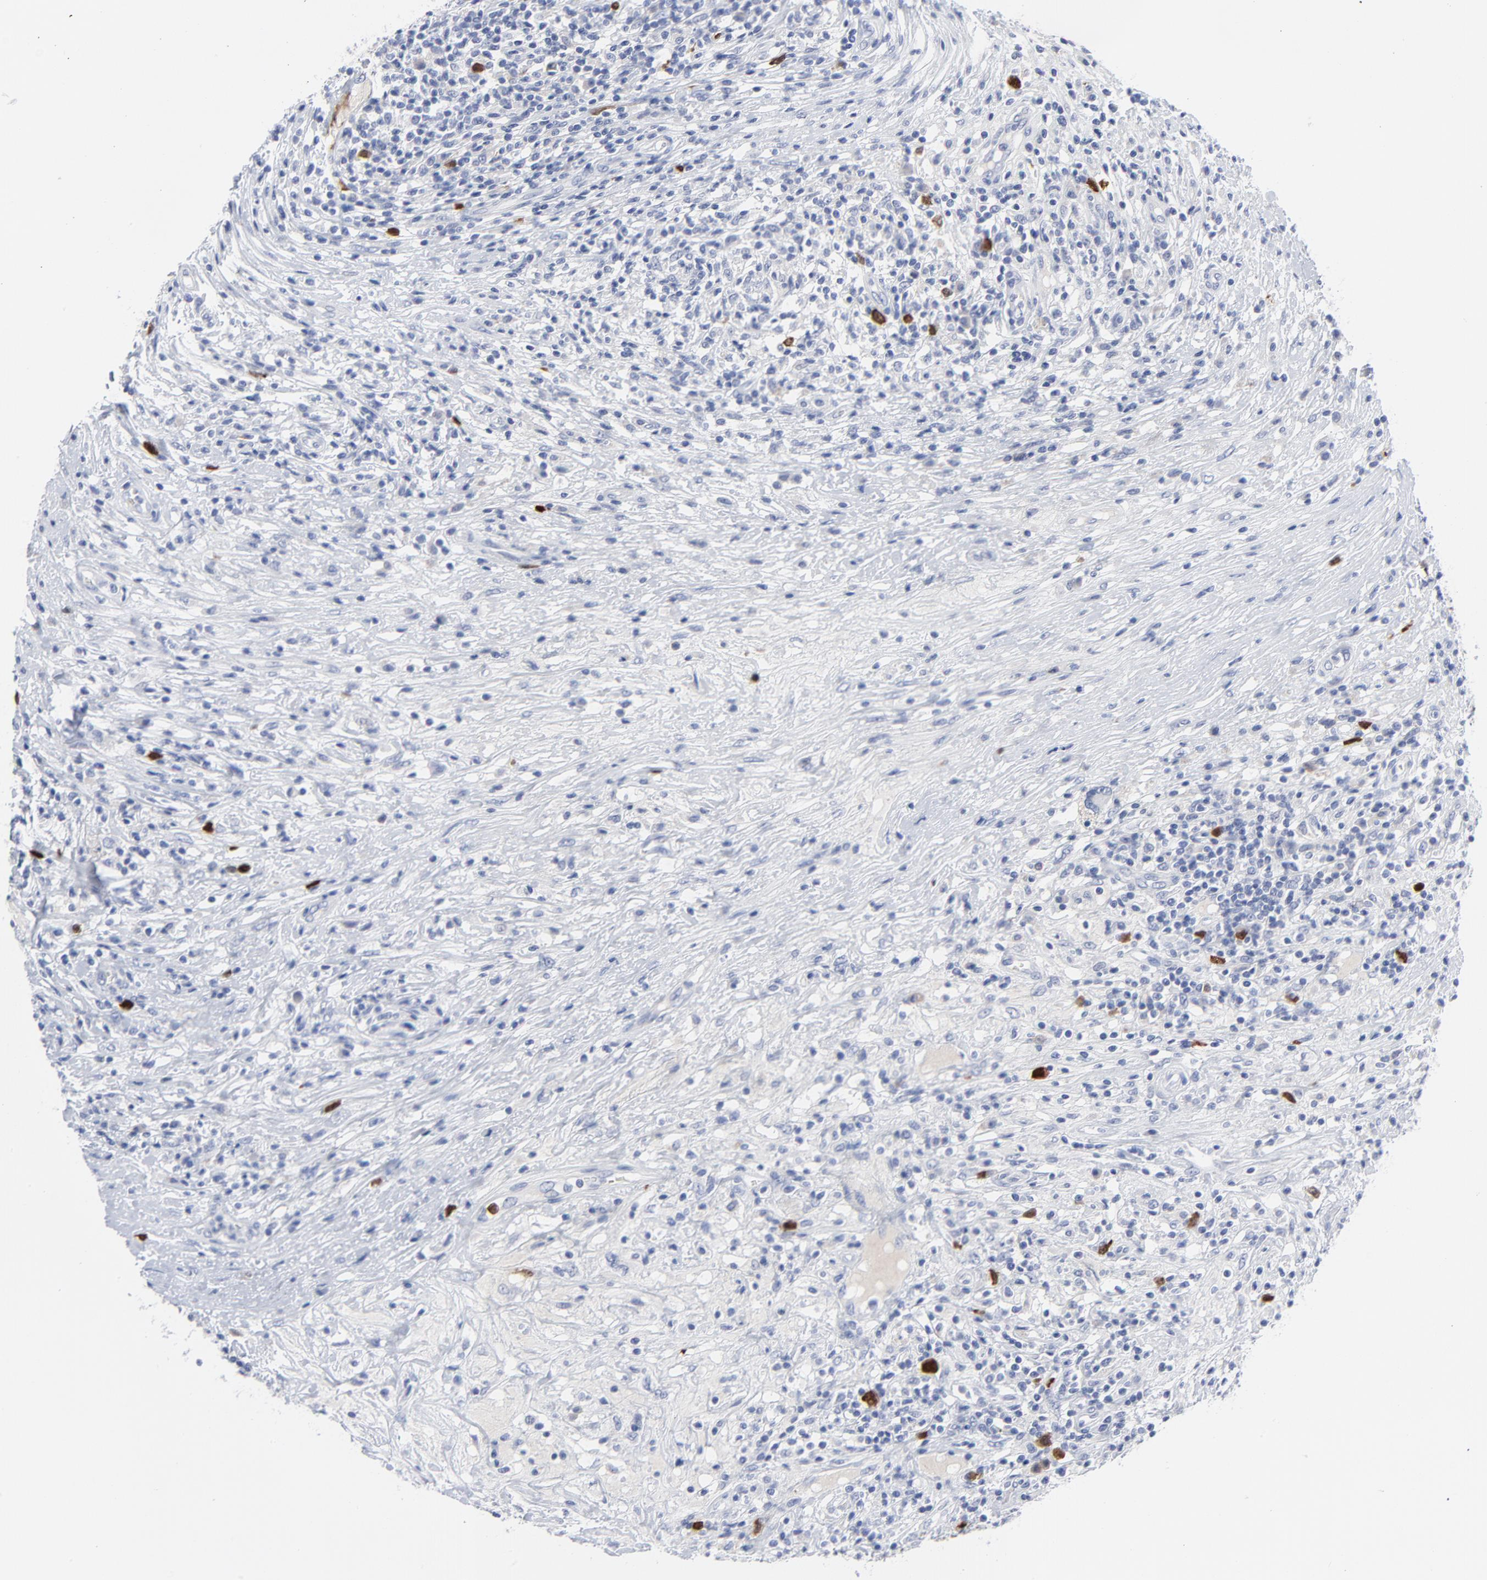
{"staining": {"intensity": "strong", "quantity": "<25%", "location": "cytoplasmic/membranous,nuclear"}, "tissue": "lymphoma", "cell_type": "Tumor cells", "image_type": "cancer", "snomed": [{"axis": "morphology", "description": "Malignant lymphoma, non-Hodgkin's type, High grade"}, {"axis": "topography", "description": "Lymph node"}], "caption": "This micrograph shows IHC staining of human lymphoma, with medium strong cytoplasmic/membranous and nuclear staining in about <25% of tumor cells.", "gene": "CDK1", "patient": {"sex": "female", "age": 84}}